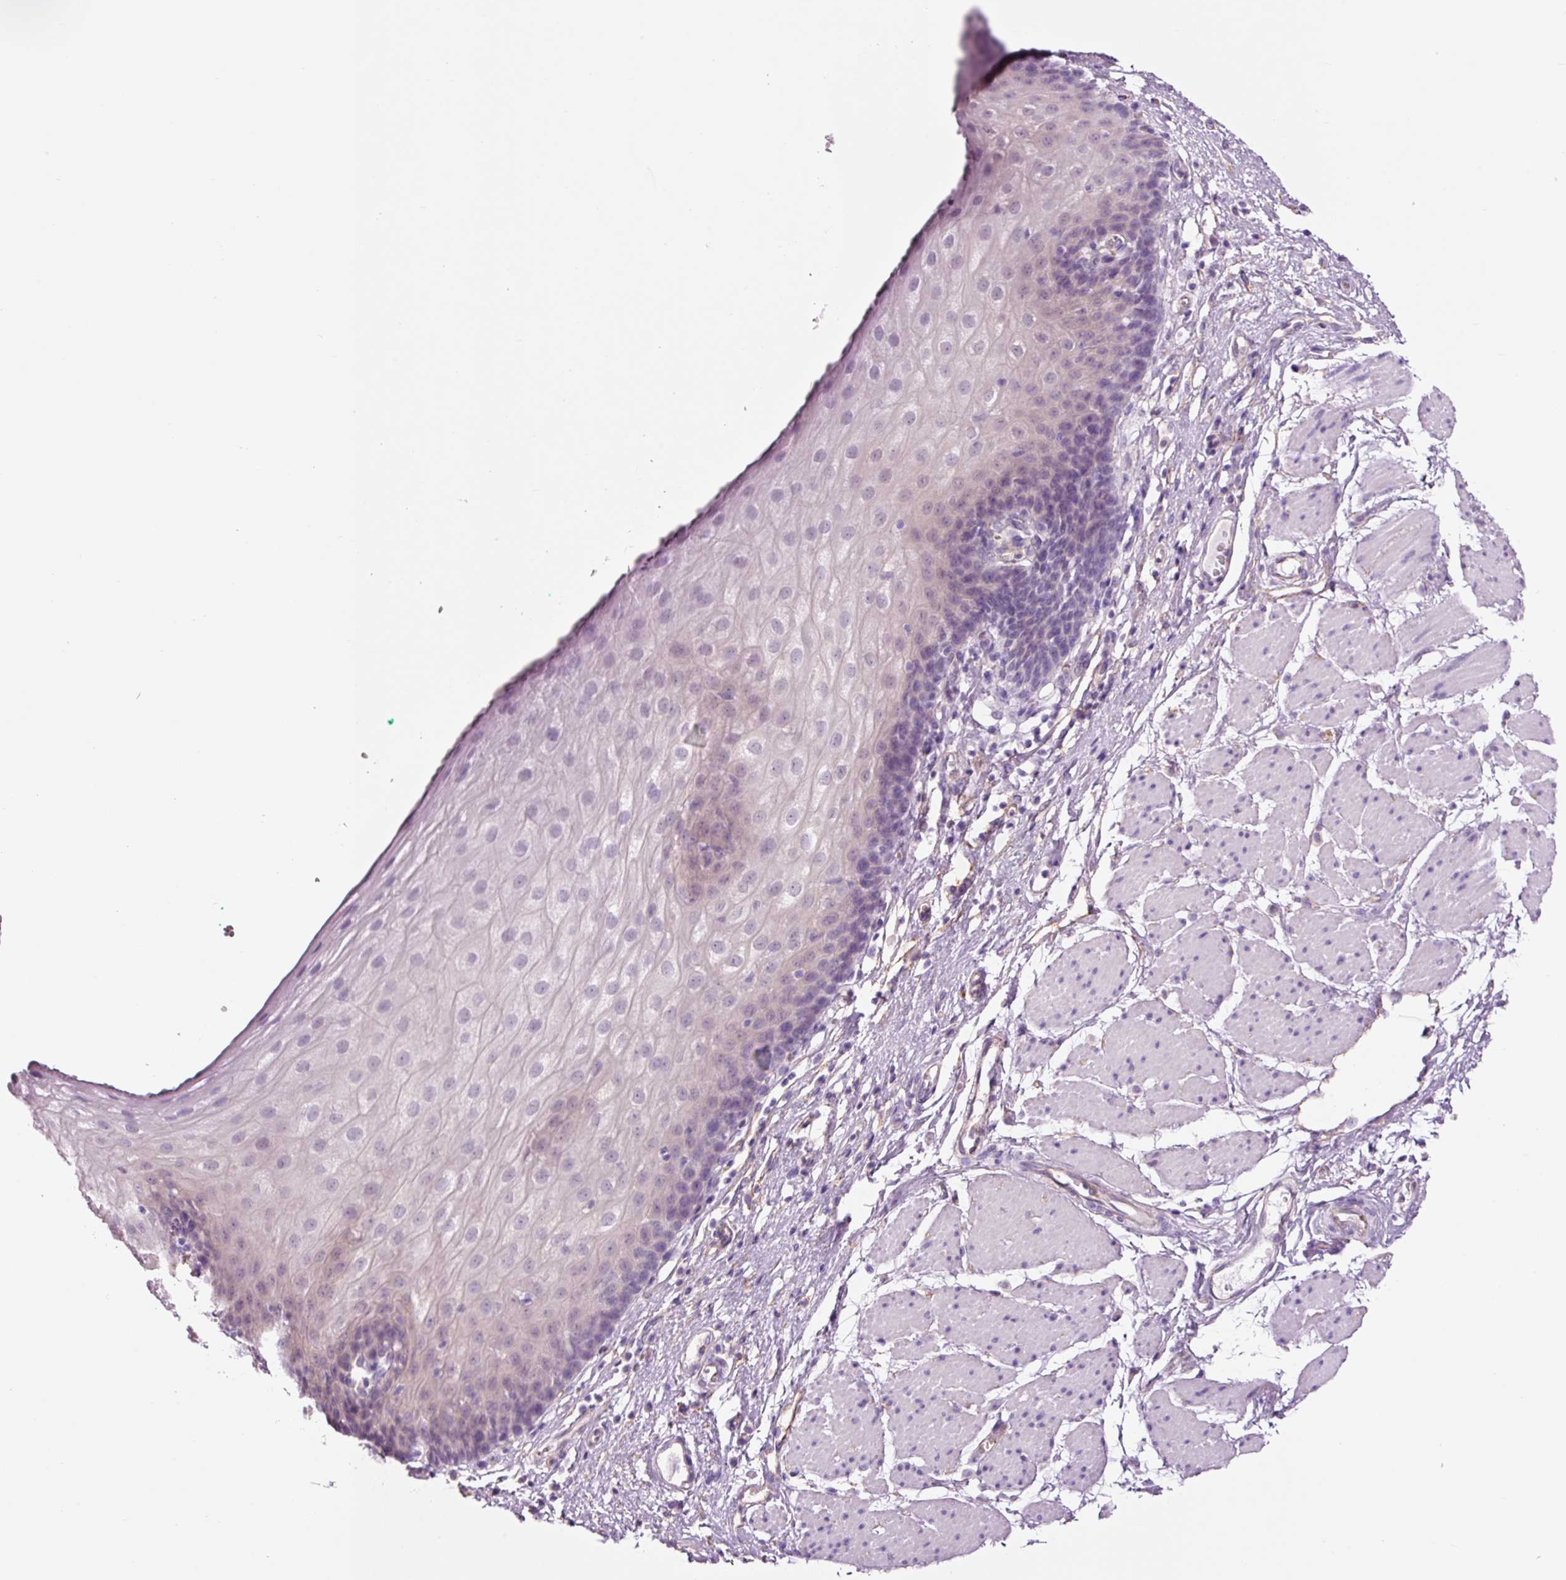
{"staining": {"intensity": "weak", "quantity": "25%-75%", "location": "nuclear"}, "tissue": "esophagus", "cell_type": "Squamous epithelial cells", "image_type": "normal", "snomed": [{"axis": "morphology", "description": "Normal tissue, NOS"}, {"axis": "topography", "description": "Esophagus"}], "caption": "DAB immunohistochemical staining of benign human esophagus displays weak nuclear protein expression in about 25%-75% of squamous epithelial cells. Using DAB (brown) and hematoxylin (blue) stains, captured at high magnification using brightfield microscopy.", "gene": "HSPA4L", "patient": {"sex": "male", "age": 69}}